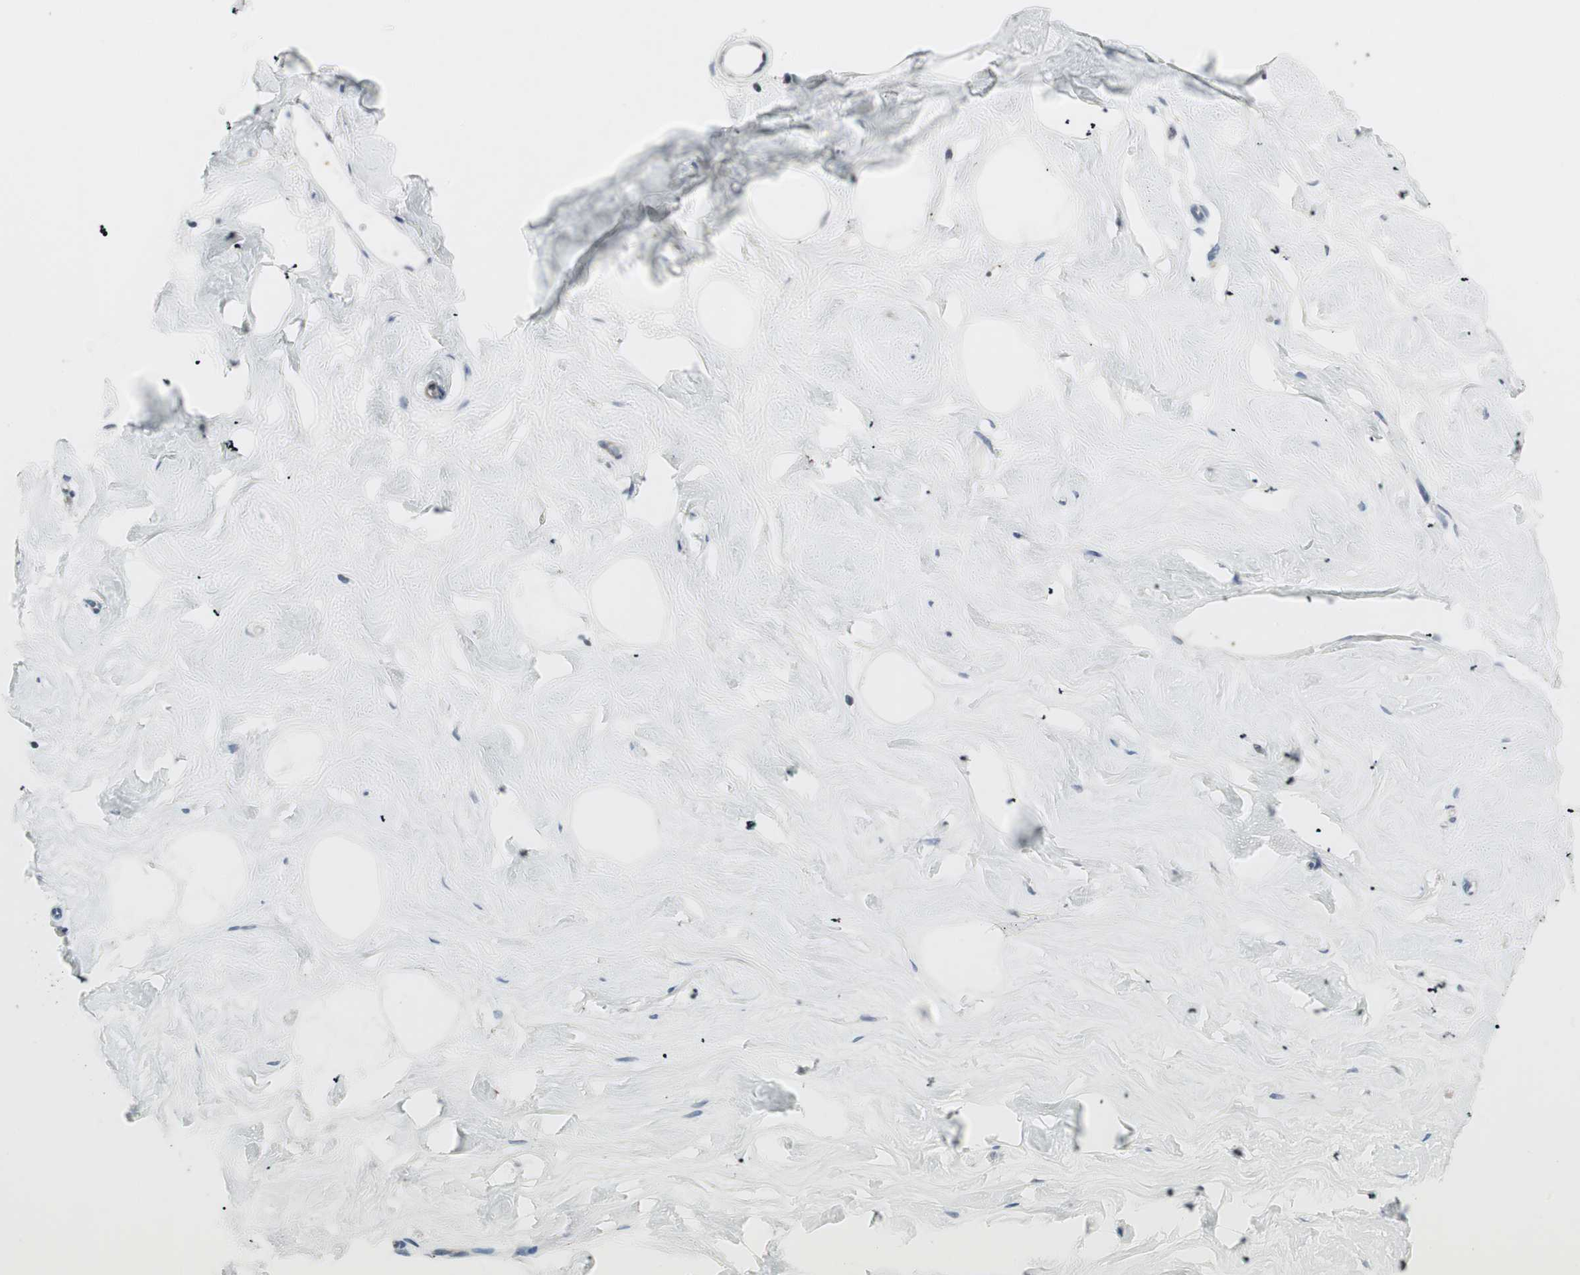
{"staining": {"intensity": "strong", "quantity": "<25%", "location": "cytoplasmic/membranous"}, "tissue": "breast", "cell_type": "Glandular cells", "image_type": "normal", "snomed": [{"axis": "morphology", "description": "Normal tissue, NOS"}, {"axis": "topography", "description": "Breast"}], "caption": "Breast was stained to show a protein in brown. There is medium levels of strong cytoplasmic/membranous expression in about <25% of glandular cells. (DAB IHC with brightfield microscopy, high magnification).", "gene": "PIGR", "patient": {"sex": "female", "age": 23}}